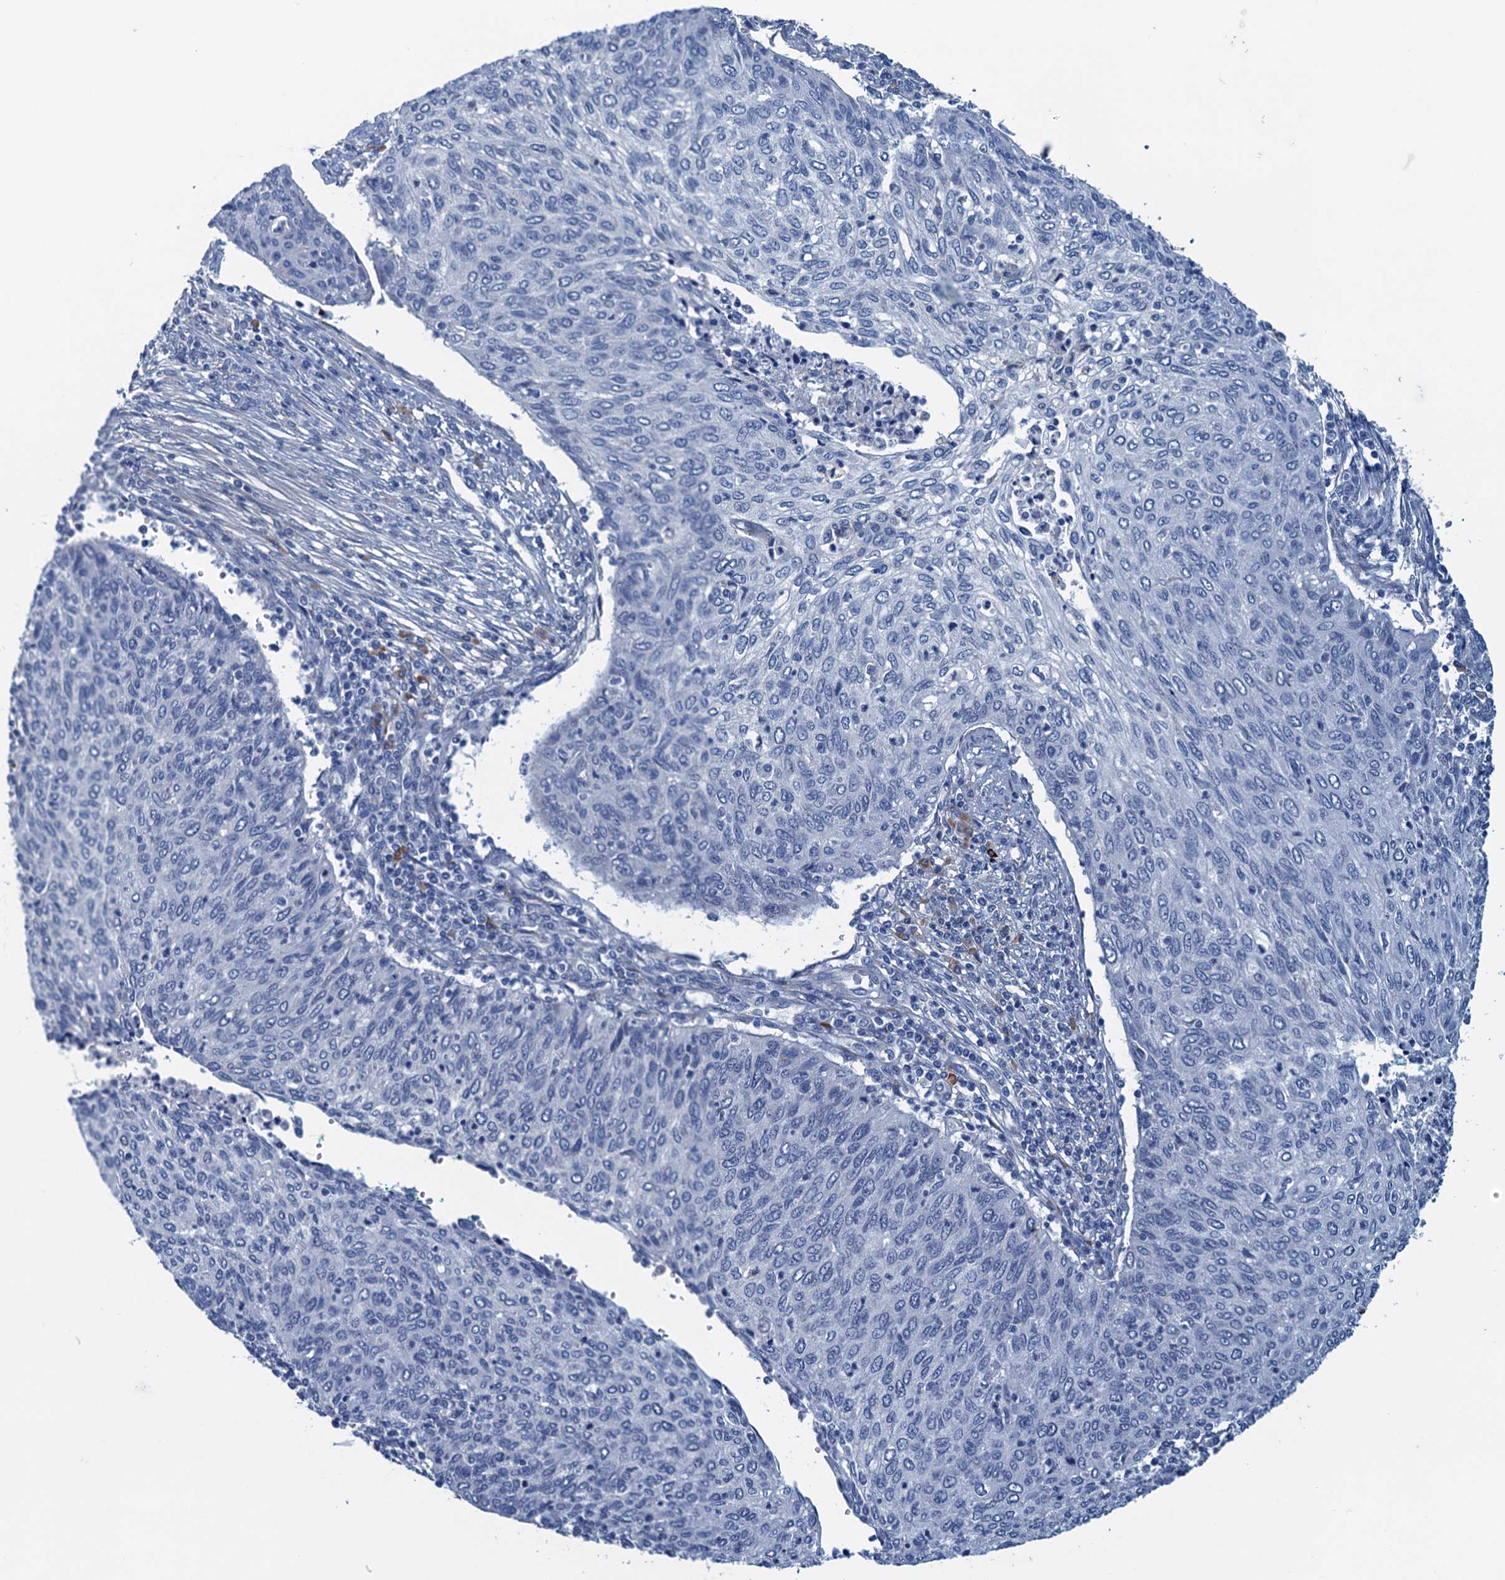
{"staining": {"intensity": "negative", "quantity": "none", "location": "none"}, "tissue": "cervical cancer", "cell_type": "Tumor cells", "image_type": "cancer", "snomed": [{"axis": "morphology", "description": "Squamous cell carcinoma, NOS"}, {"axis": "topography", "description": "Cervix"}], "caption": "This histopathology image is of cervical cancer (squamous cell carcinoma) stained with immunohistochemistry to label a protein in brown with the nuclei are counter-stained blue. There is no positivity in tumor cells. The staining was performed using DAB to visualize the protein expression in brown, while the nuclei were stained in blue with hematoxylin (Magnification: 20x).", "gene": "CBLIF", "patient": {"sex": "female", "age": 38}}